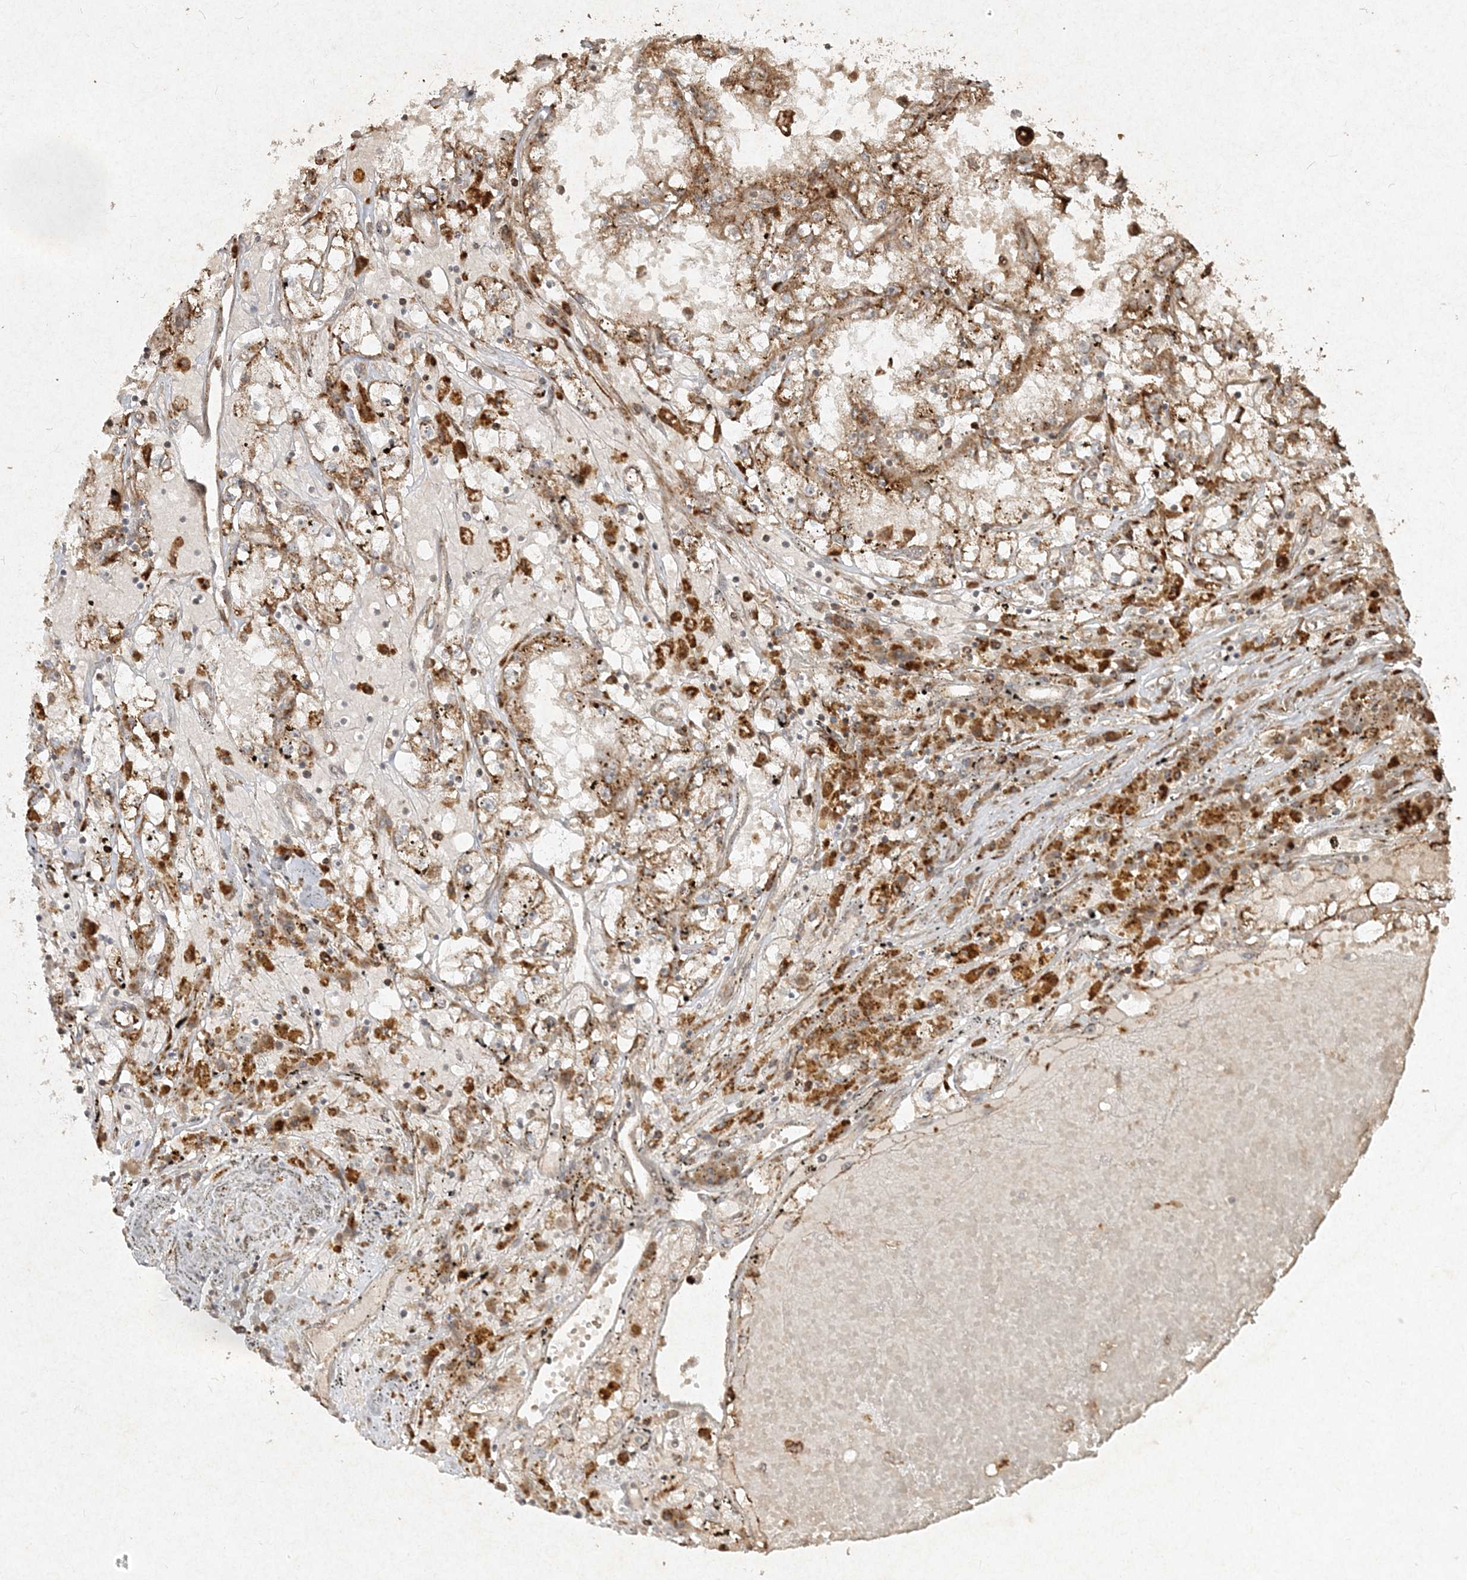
{"staining": {"intensity": "moderate", "quantity": "25%-75%", "location": "cytoplasmic/membranous"}, "tissue": "renal cancer", "cell_type": "Tumor cells", "image_type": "cancer", "snomed": [{"axis": "morphology", "description": "Adenocarcinoma, NOS"}, {"axis": "topography", "description": "Kidney"}], "caption": "Approximately 25%-75% of tumor cells in renal cancer show moderate cytoplasmic/membranous protein staining as visualized by brown immunohistochemical staining.", "gene": "NARS1", "patient": {"sex": "male", "age": 56}}